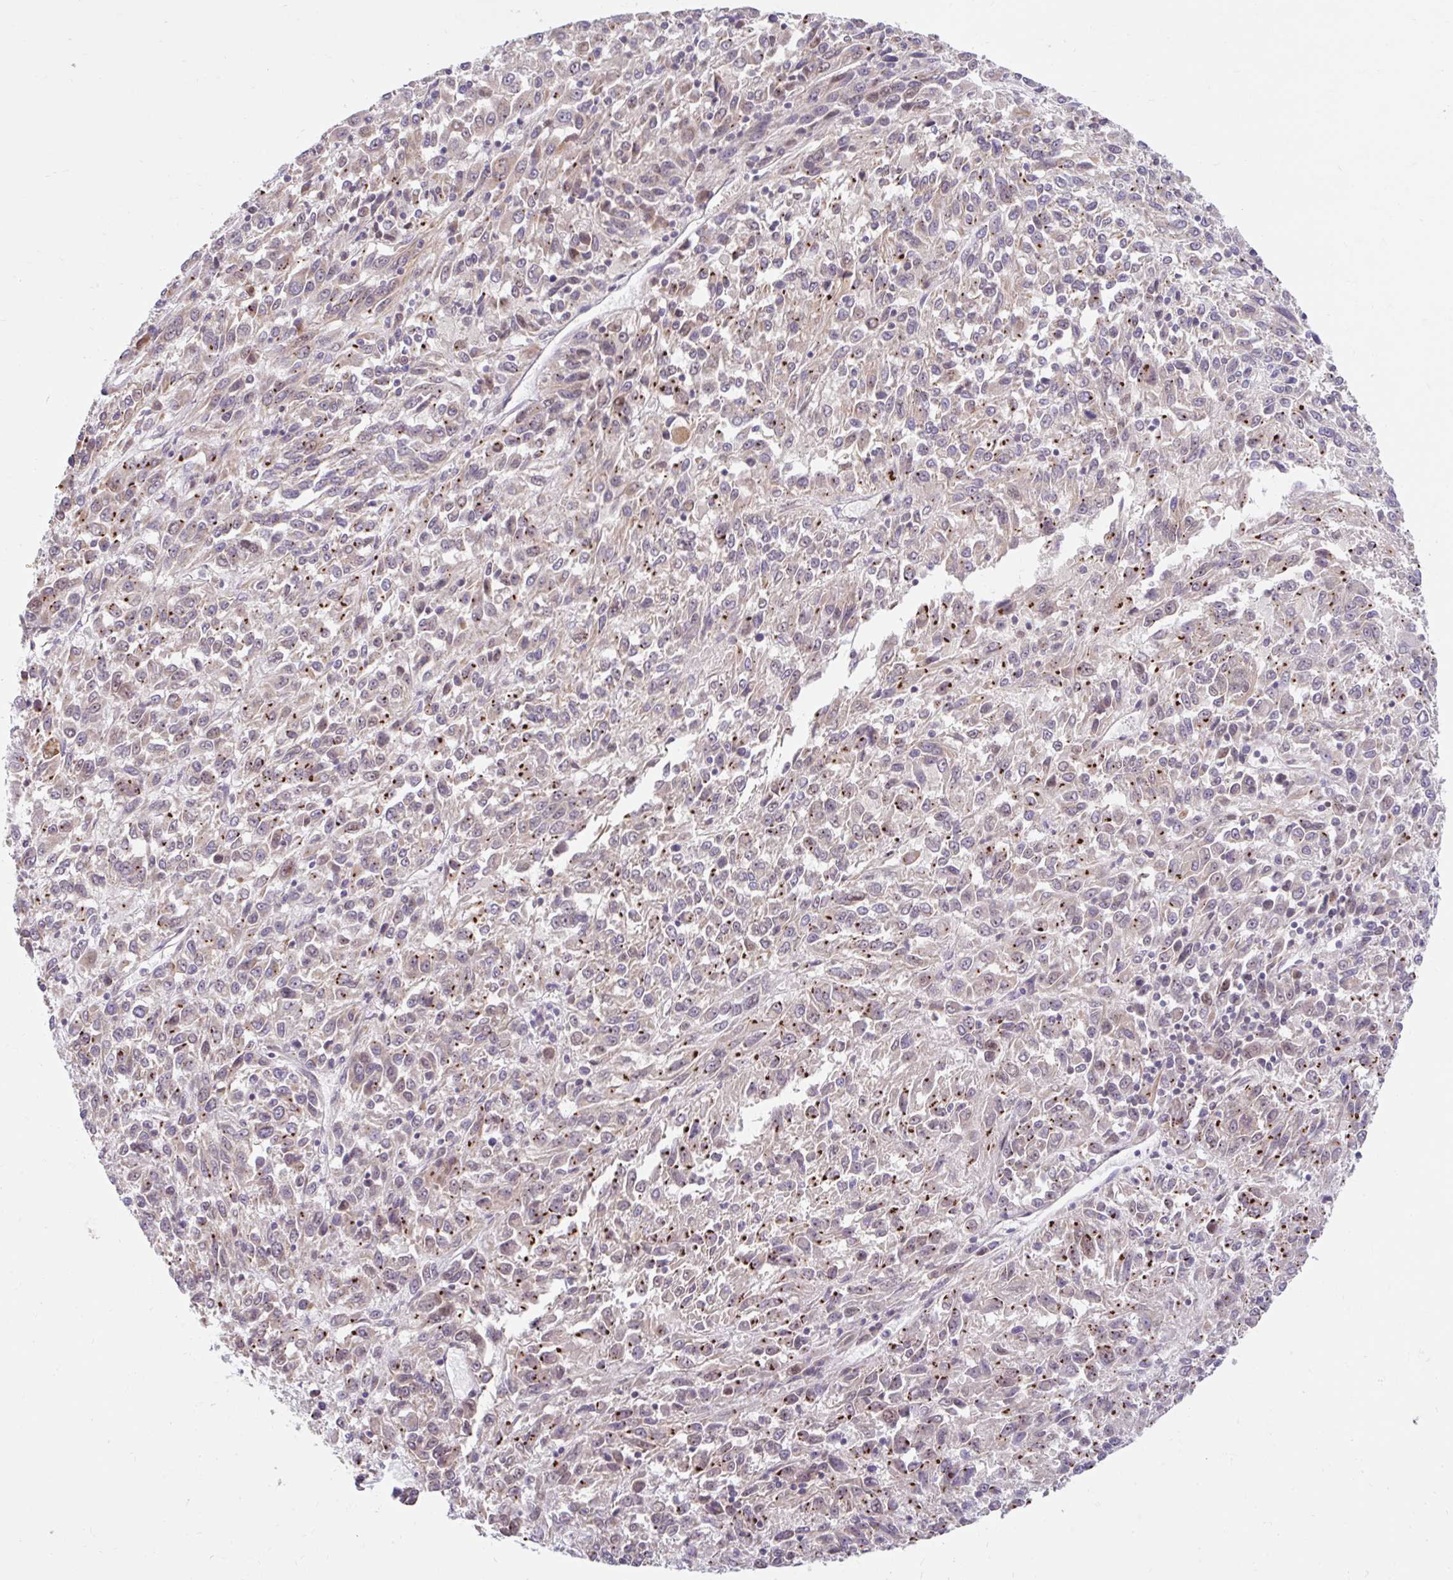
{"staining": {"intensity": "weak", "quantity": "<25%", "location": "cytoplasmic/membranous"}, "tissue": "melanoma", "cell_type": "Tumor cells", "image_type": "cancer", "snomed": [{"axis": "morphology", "description": "Malignant melanoma, Metastatic site"}, {"axis": "topography", "description": "Lung"}], "caption": "High magnification brightfield microscopy of melanoma stained with DAB (3,3'-diaminobenzidine) (brown) and counterstained with hematoxylin (blue): tumor cells show no significant expression. Nuclei are stained in blue.", "gene": "NT5C1B", "patient": {"sex": "male", "age": 64}}